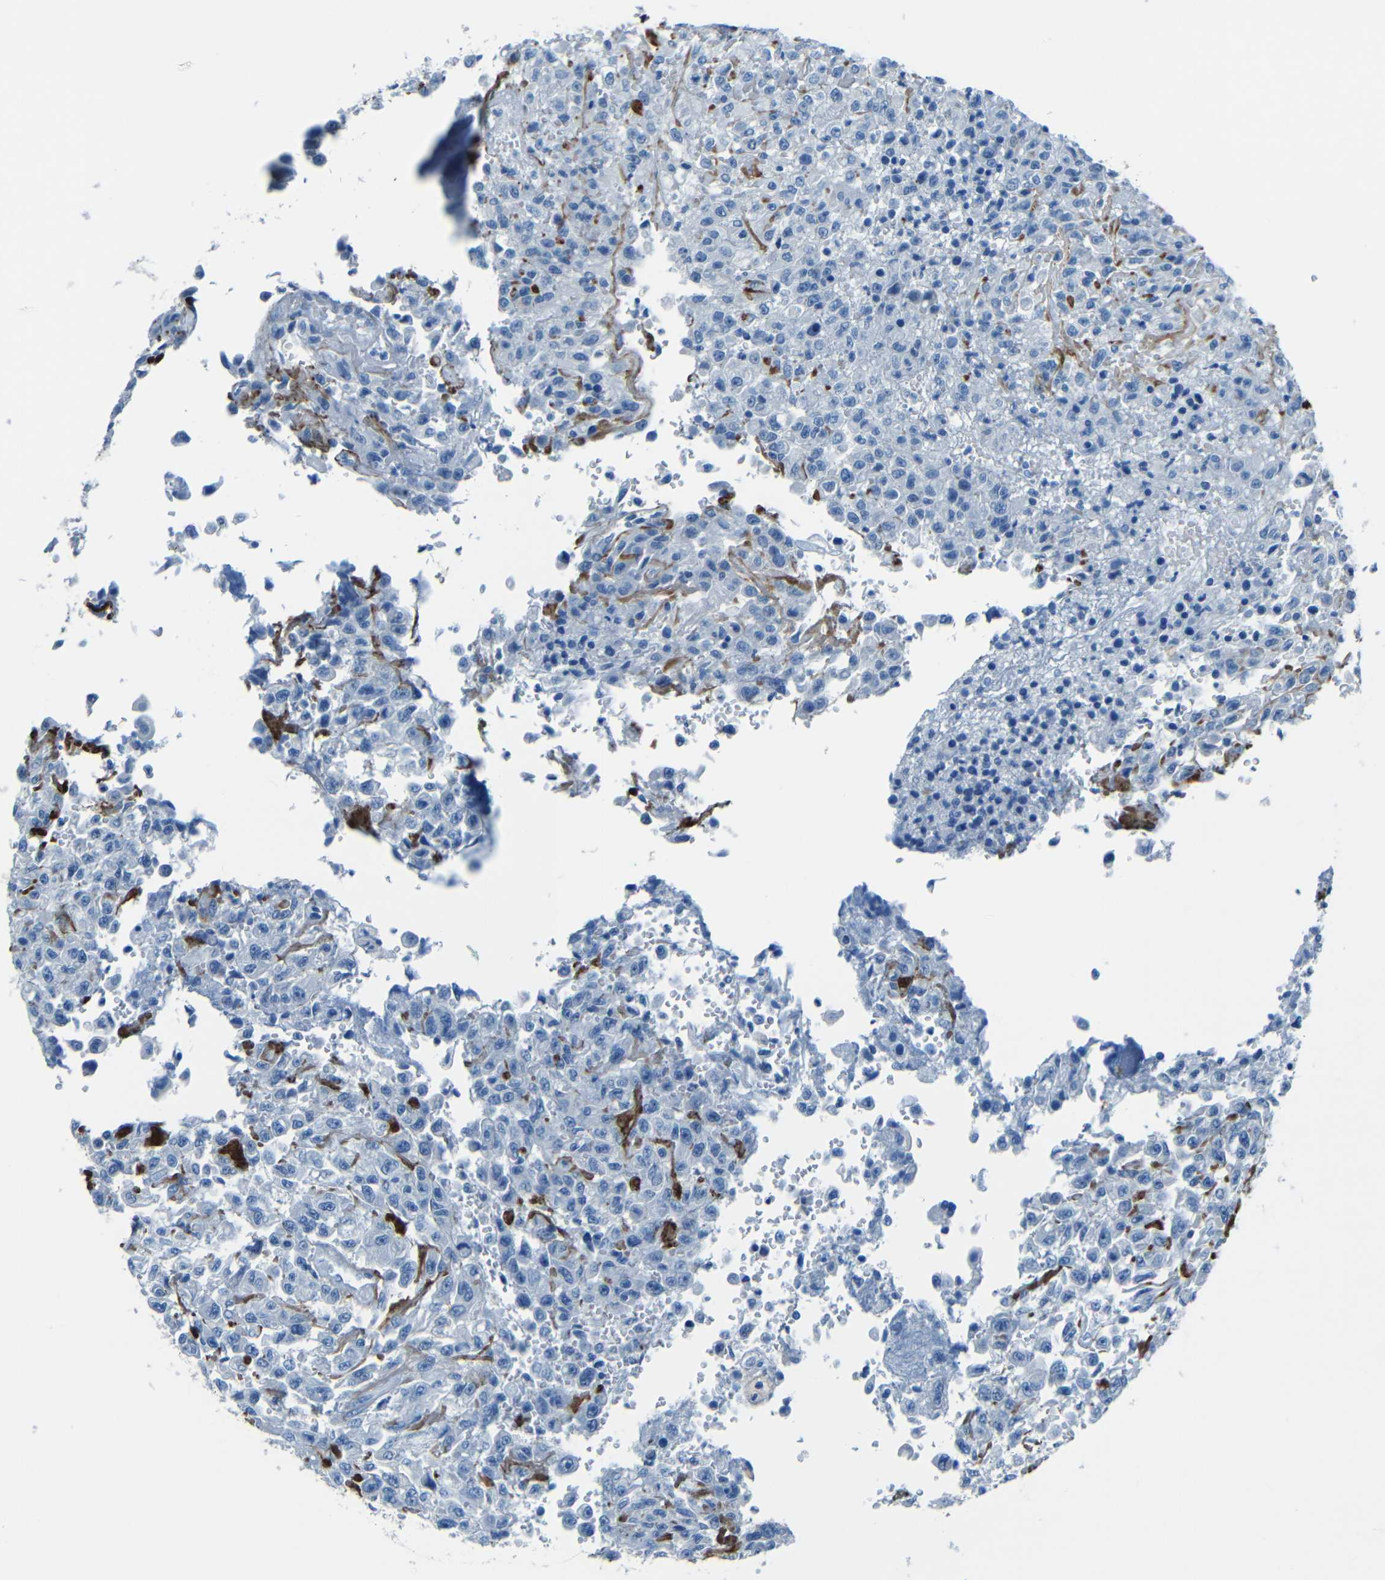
{"staining": {"intensity": "negative", "quantity": "none", "location": "none"}, "tissue": "urothelial cancer", "cell_type": "Tumor cells", "image_type": "cancer", "snomed": [{"axis": "morphology", "description": "Urothelial carcinoma, High grade"}, {"axis": "topography", "description": "Urinary bladder"}], "caption": "The immunohistochemistry micrograph has no significant staining in tumor cells of urothelial carcinoma (high-grade) tissue.", "gene": "FBN2", "patient": {"sex": "male", "age": 46}}